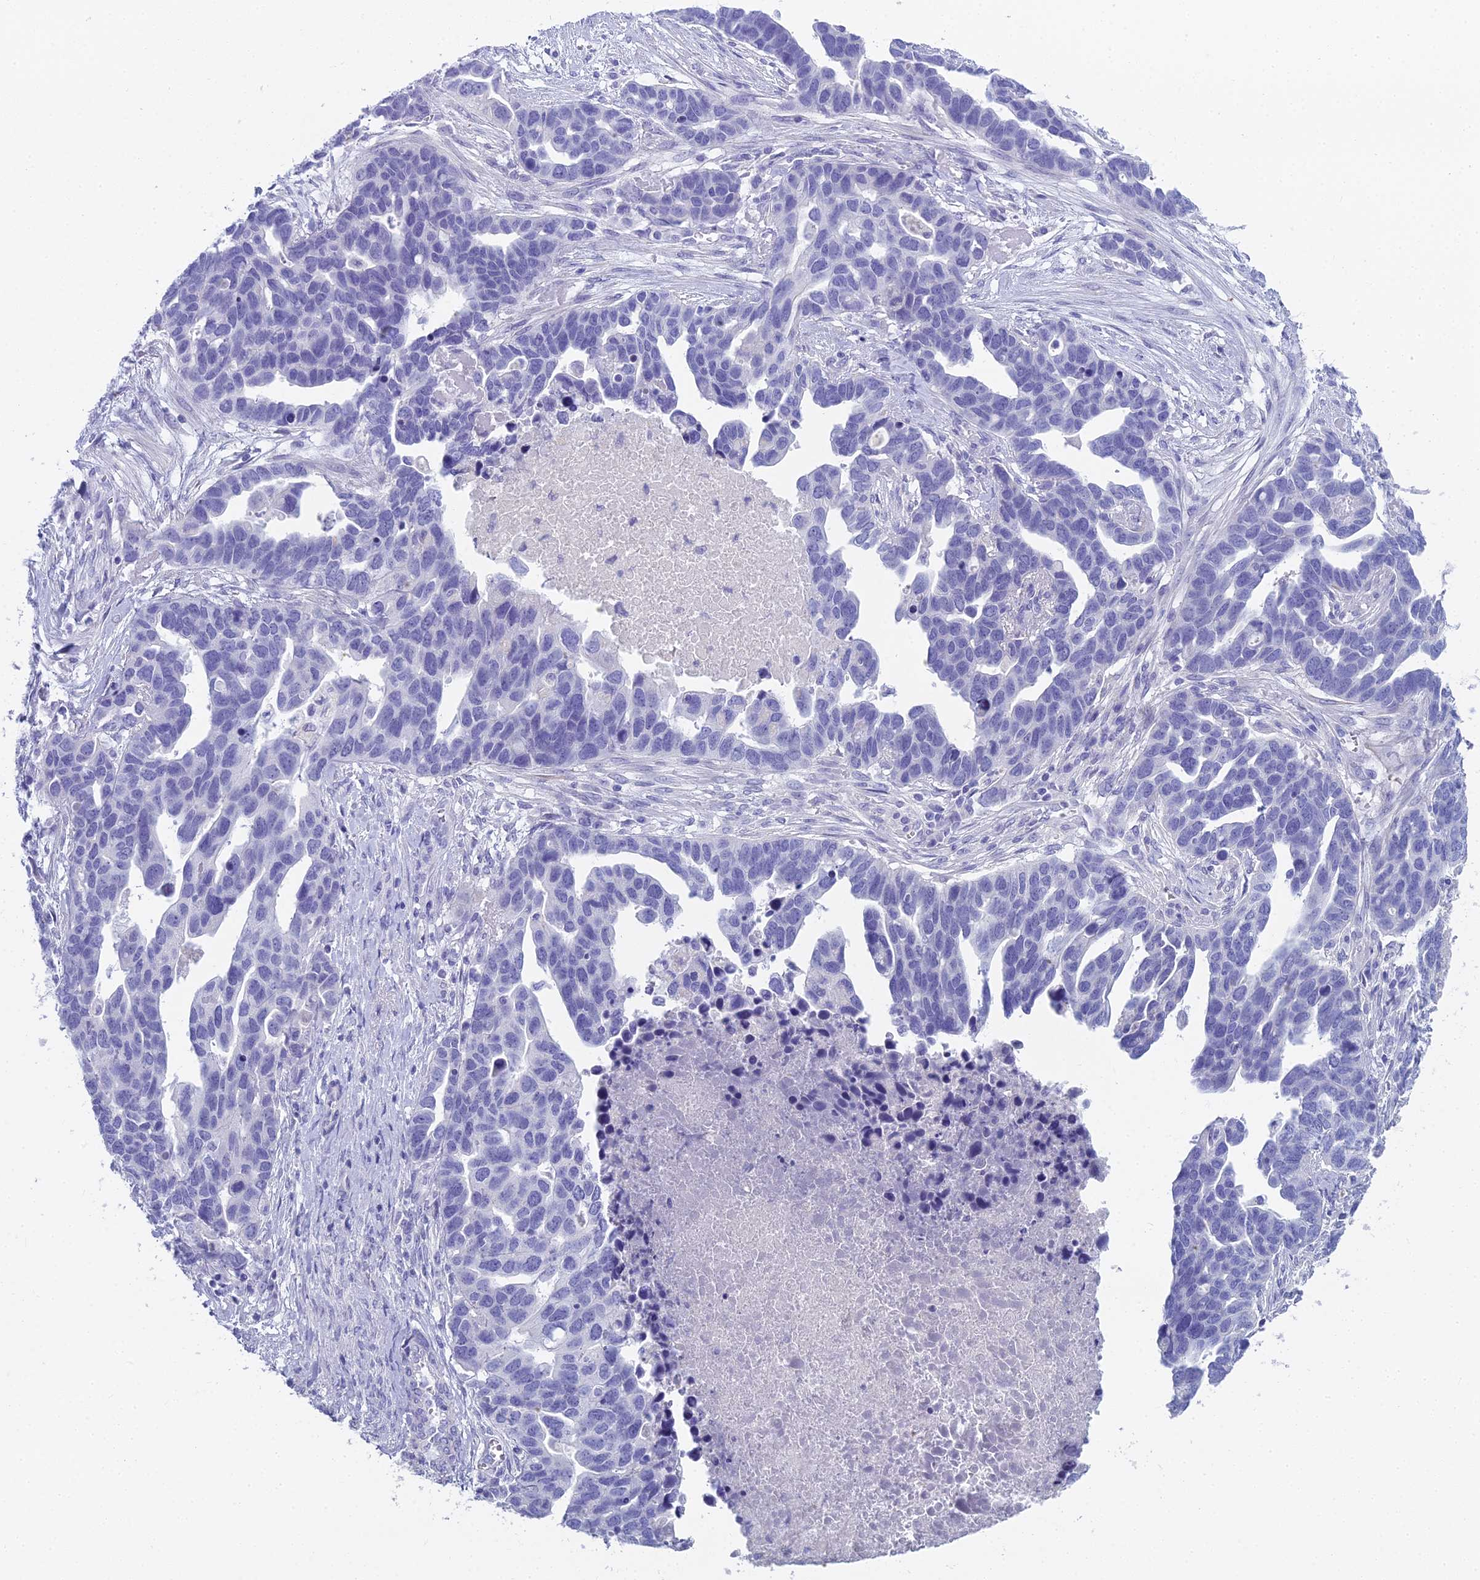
{"staining": {"intensity": "negative", "quantity": "none", "location": "none"}, "tissue": "ovarian cancer", "cell_type": "Tumor cells", "image_type": "cancer", "snomed": [{"axis": "morphology", "description": "Cystadenocarcinoma, serous, NOS"}, {"axis": "topography", "description": "Ovary"}], "caption": "Serous cystadenocarcinoma (ovarian) was stained to show a protein in brown. There is no significant staining in tumor cells.", "gene": "UNC80", "patient": {"sex": "female", "age": 54}}